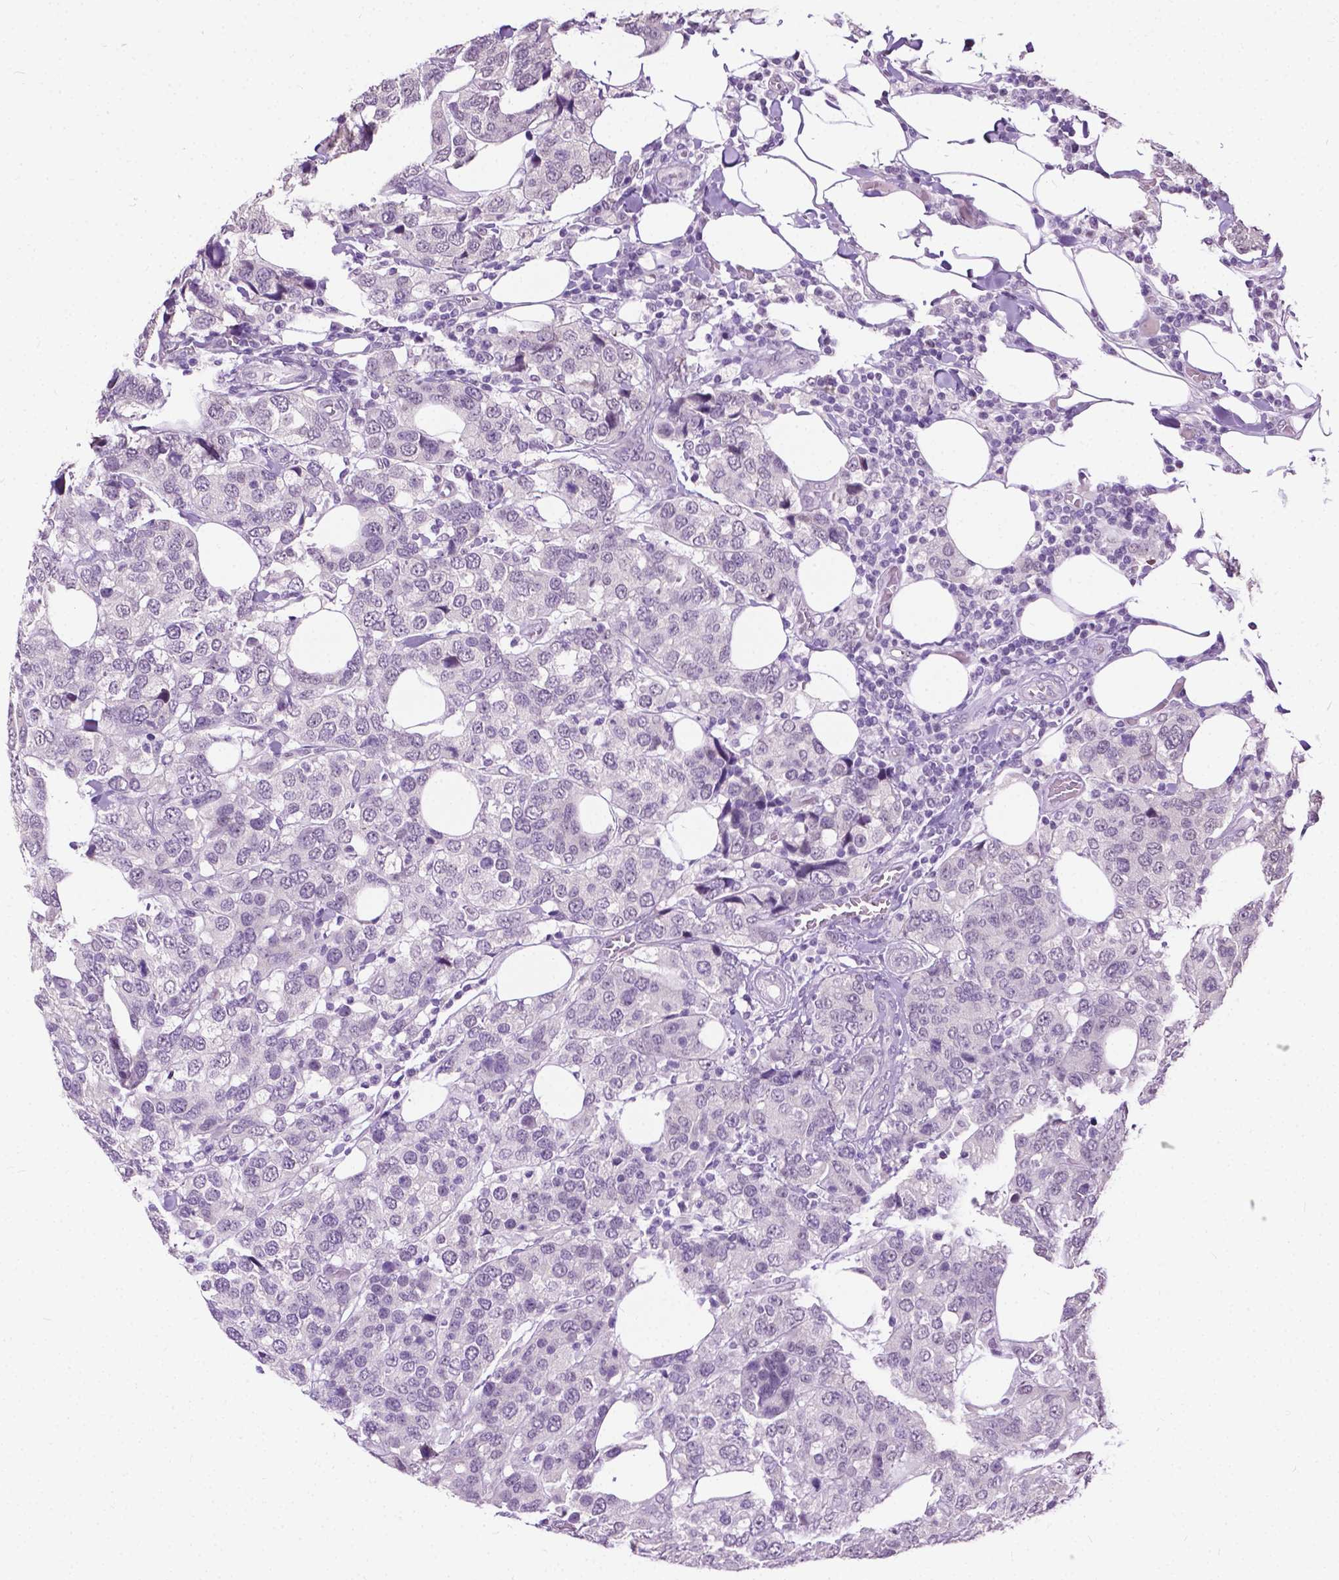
{"staining": {"intensity": "negative", "quantity": "none", "location": "none"}, "tissue": "breast cancer", "cell_type": "Tumor cells", "image_type": "cancer", "snomed": [{"axis": "morphology", "description": "Lobular carcinoma"}, {"axis": "topography", "description": "Breast"}], "caption": "Tumor cells are negative for brown protein staining in lobular carcinoma (breast).", "gene": "GPR37L1", "patient": {"sex": "female", "age": 59}}